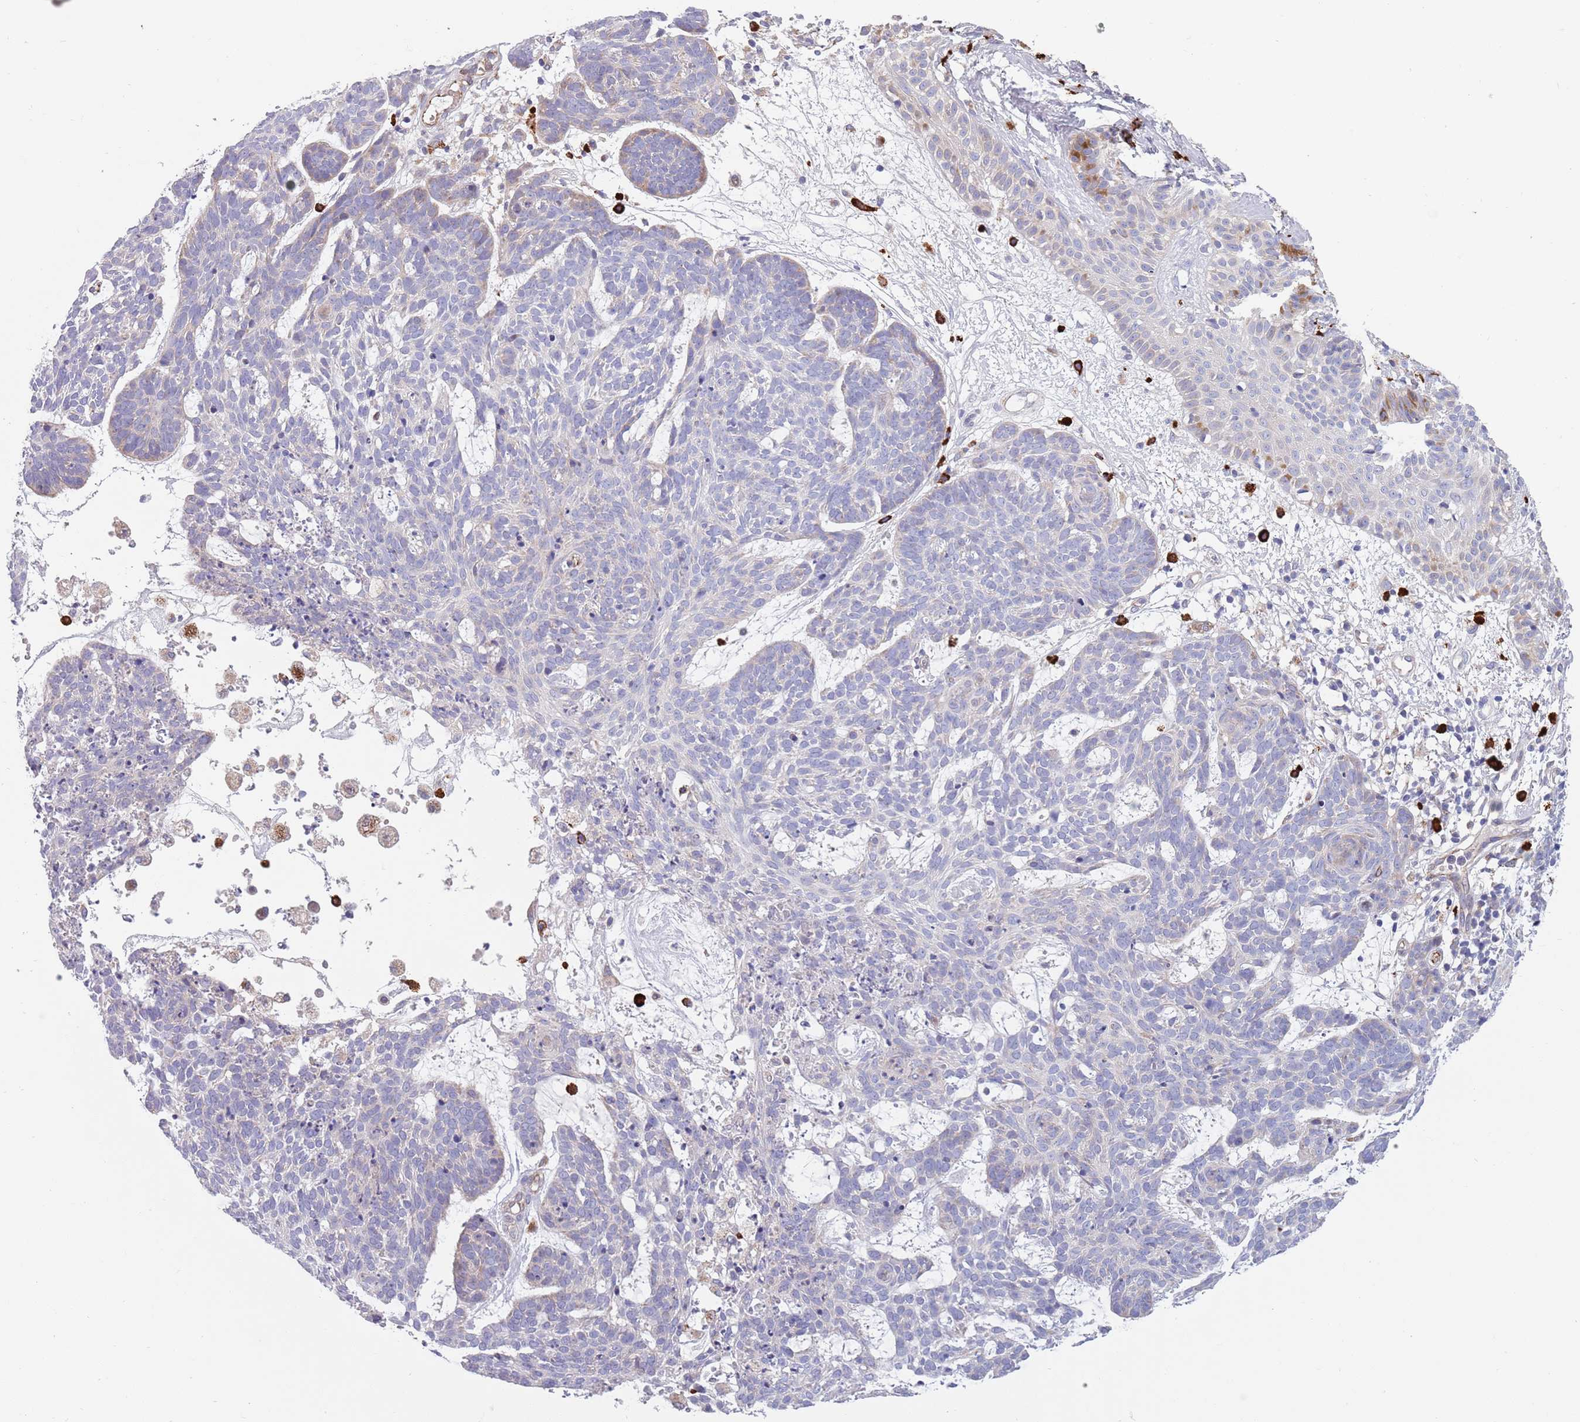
{"staining": {"intensity": "negative", "quantity": "none", "location": "none"}, "tissue": "skin cancer", "cell_type": "Tumor cells", "image_type": "cancer", "snomed": [{"axis": "morphology", "description": "Basal cell carcinoma"}, {"axis": "topography", "description": "Skin"}], "caption": "High magnification brightfield microscopy of skin basal cell carcinoma stained with DAB (3,3'-diaminobenzidine) (brown) and counterstained with hematoxylin (blue): tumor cells show no significant staining.", "gene": "TYW1", "patient": {"sex": "female", "age": 89}}